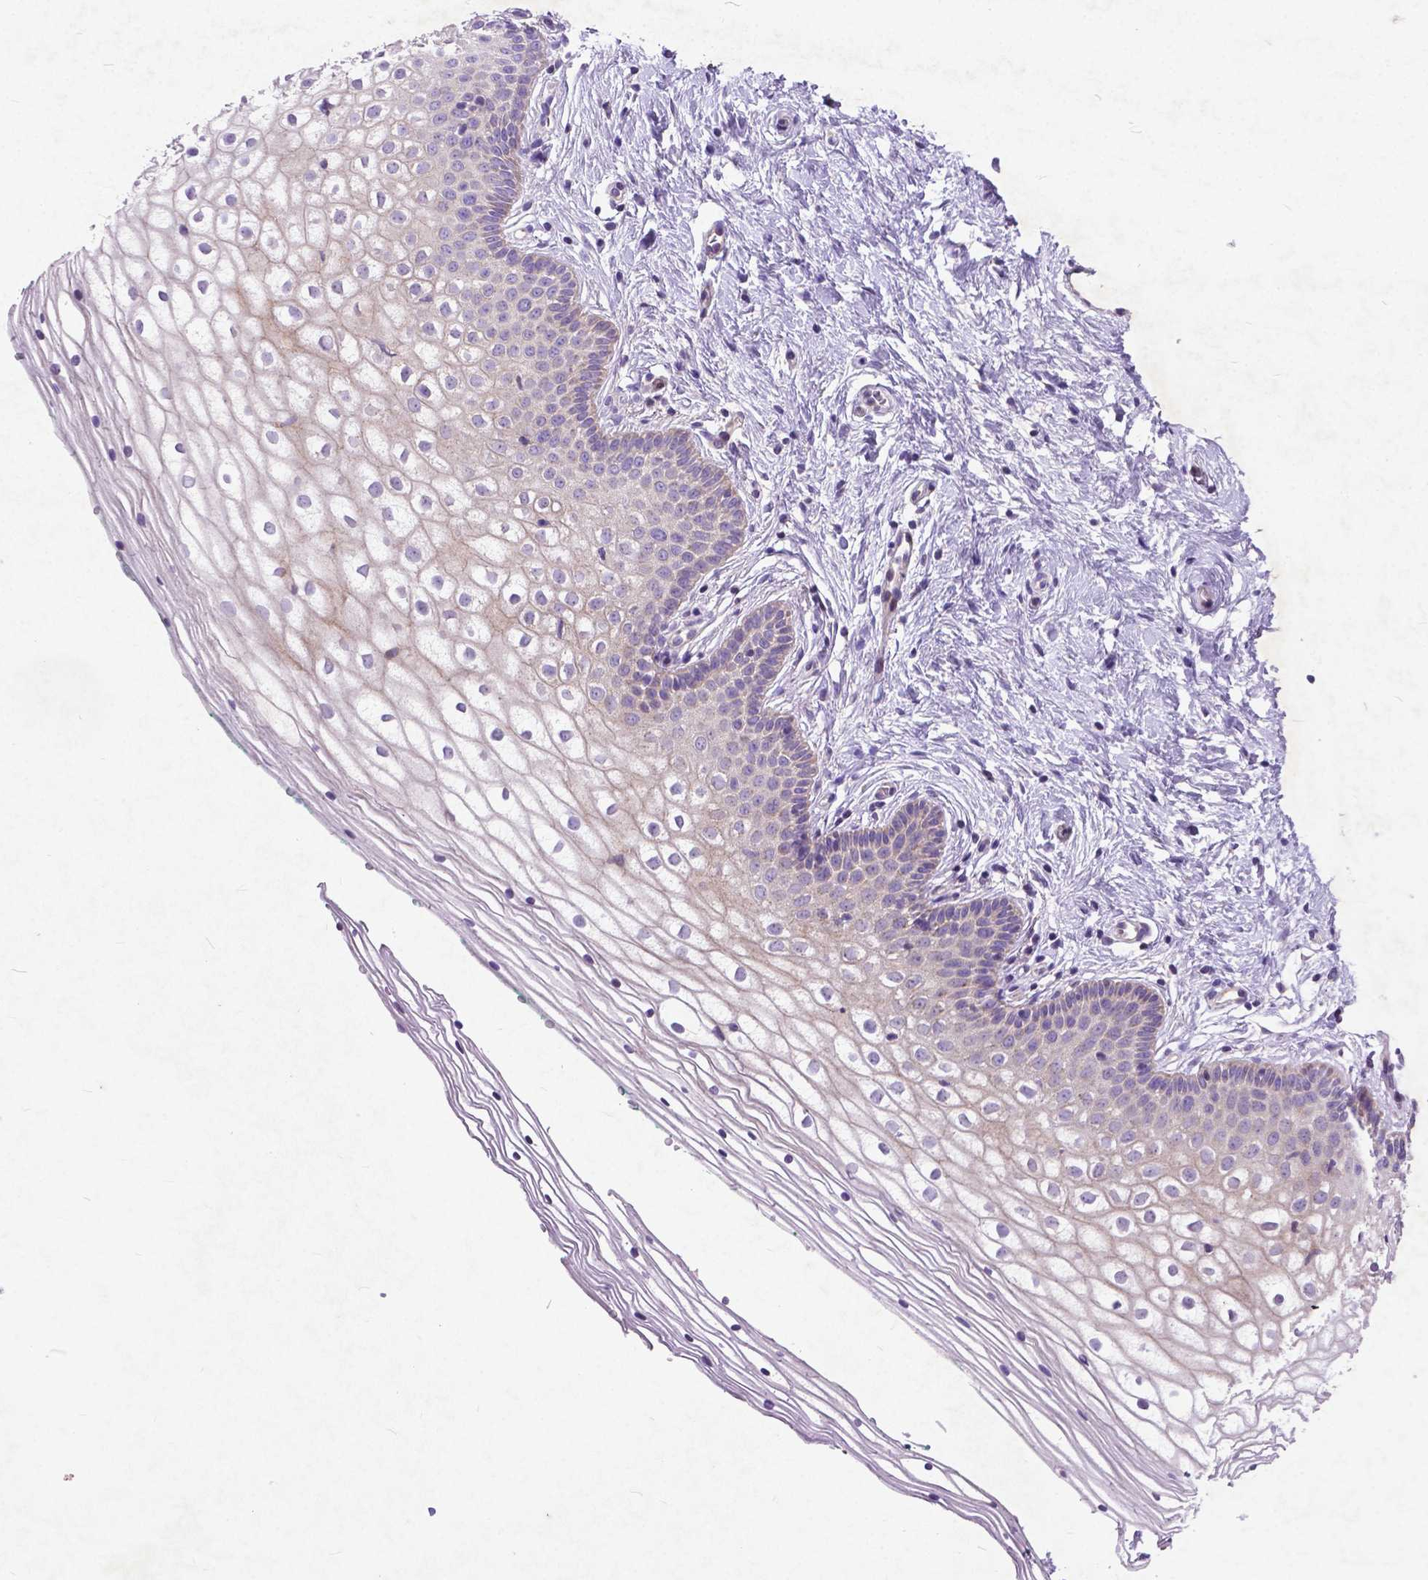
{"staining": {"intensity": "weak", "quantity": "25%-75%", "location": "cytoplasmic/membranous"}, "tissue": "vagina", "cell_type": "Squamous epithelial cells", "image_type": "normal", "snomed": [{"axis": "morphology", "description": "Normal tissue, NOS"}, {"axis": "topography", "description": "Vagina"}], "caption": "Unremarkable vagina displays weak cytoplasmic/membranous positivity in about 25%-75% of squamous epithelial cells (DAB (3,3'-diaminobenzidine) = brown stain, brightfield microscopy at high magnification)..", "gene": "ATG4D", "patient": {"sex": "female", "age": 36}}